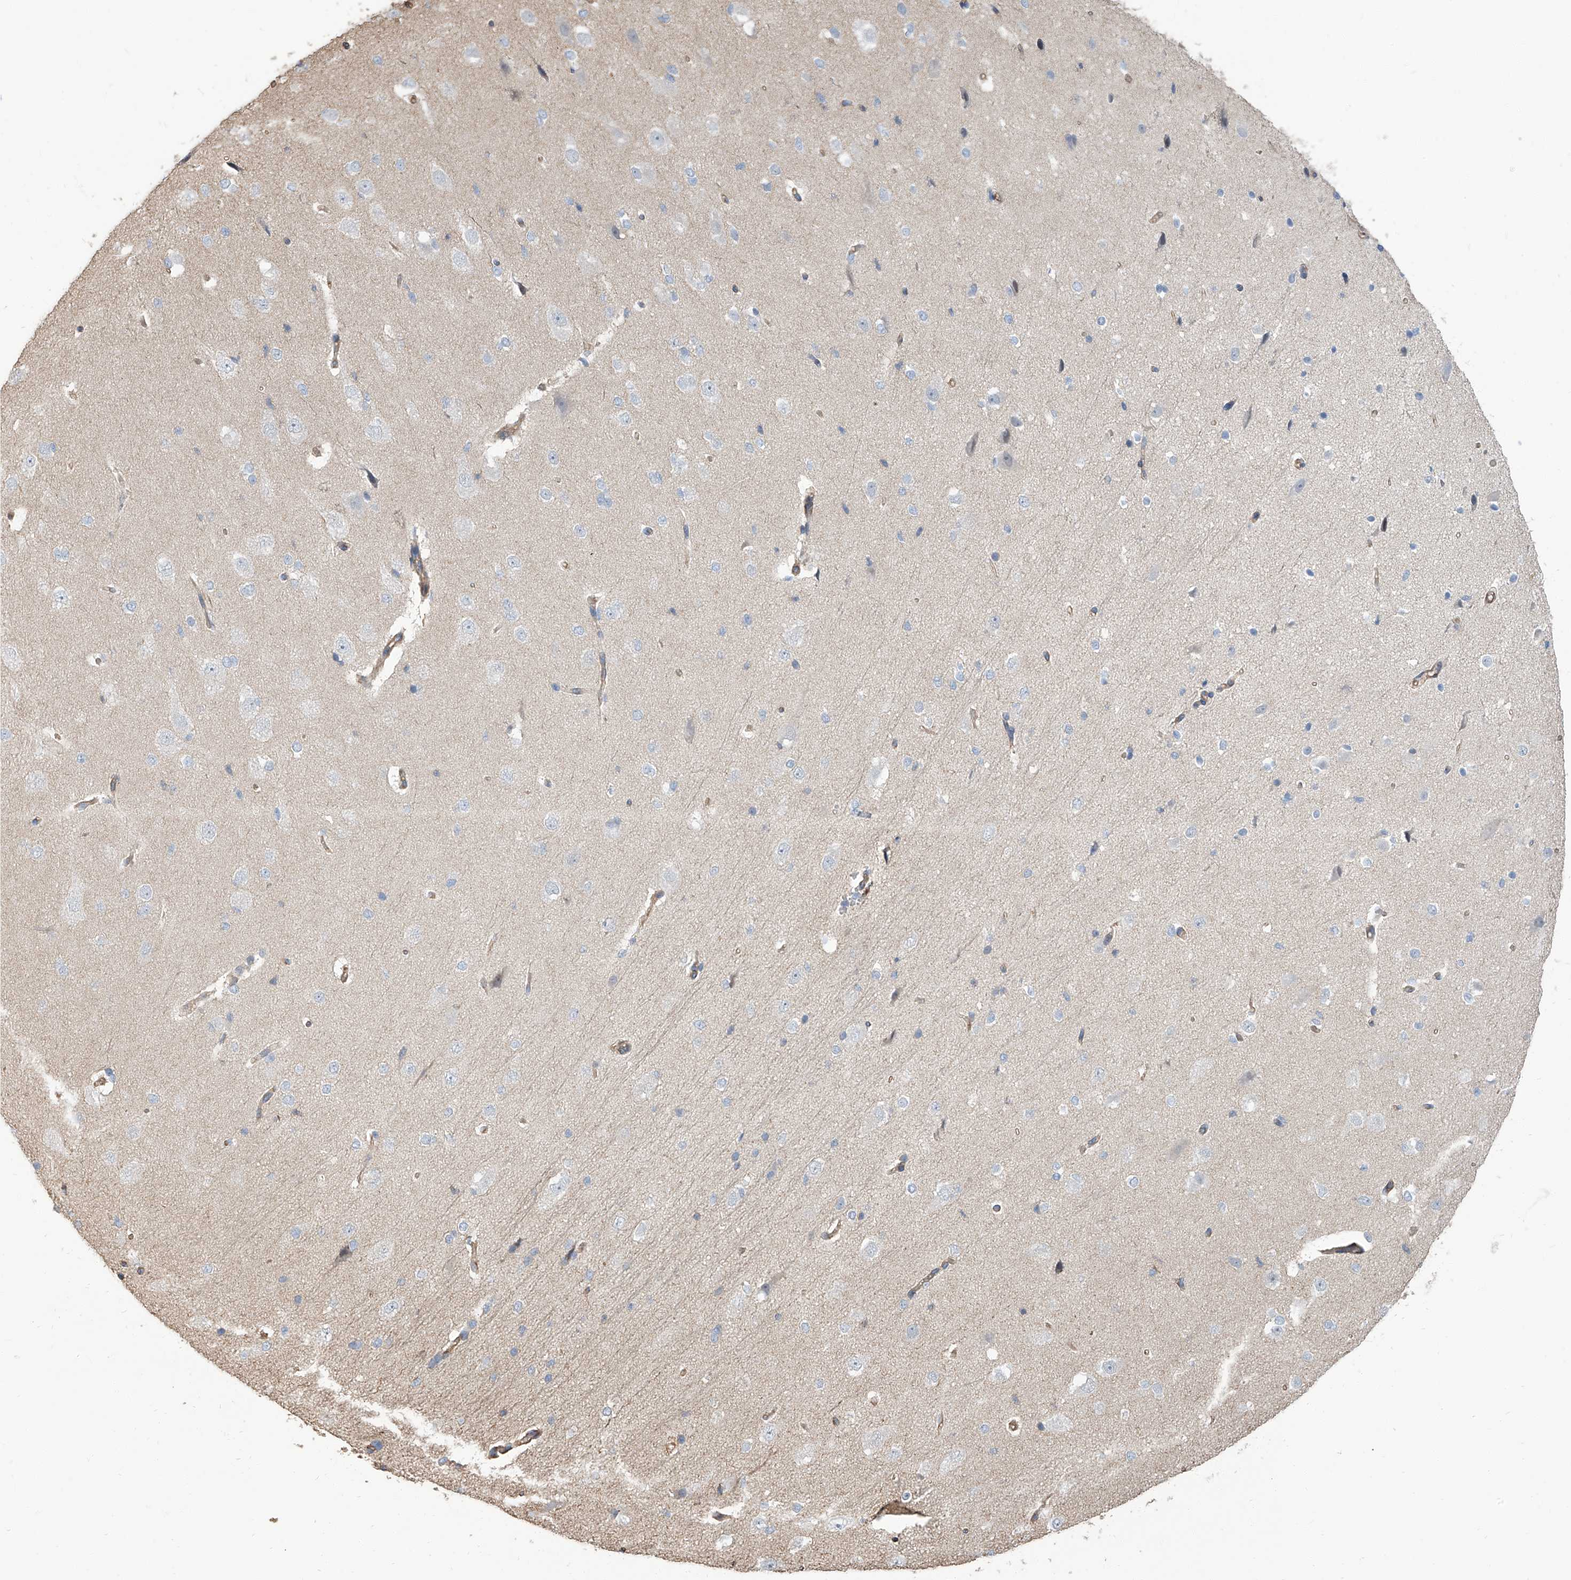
{"staining": {"intensity": "moderate", "quantity": ">75%", "location": "cytoplasmic/membranous"}, "tissue": "cerebral cortex", "cell_type": "Endothelial cells", "image_type": "normal", "snomed": [{"axis": "morphology", "description": "Normal tissue, NOS"}, {"axis": "morphology", "description": "Developmental malformation"}, {"axis": "topography", "description": "Cerebral cortex"}], "caption": "This photomicrograph shows IHC staining of normal human cerebral cortex, with medium moderate cytoplasmic/membranous expression in approximately >75% of endothelial cells.", "gene": "PIEZO2", "patient": {"sex": "female", "age": 30}}